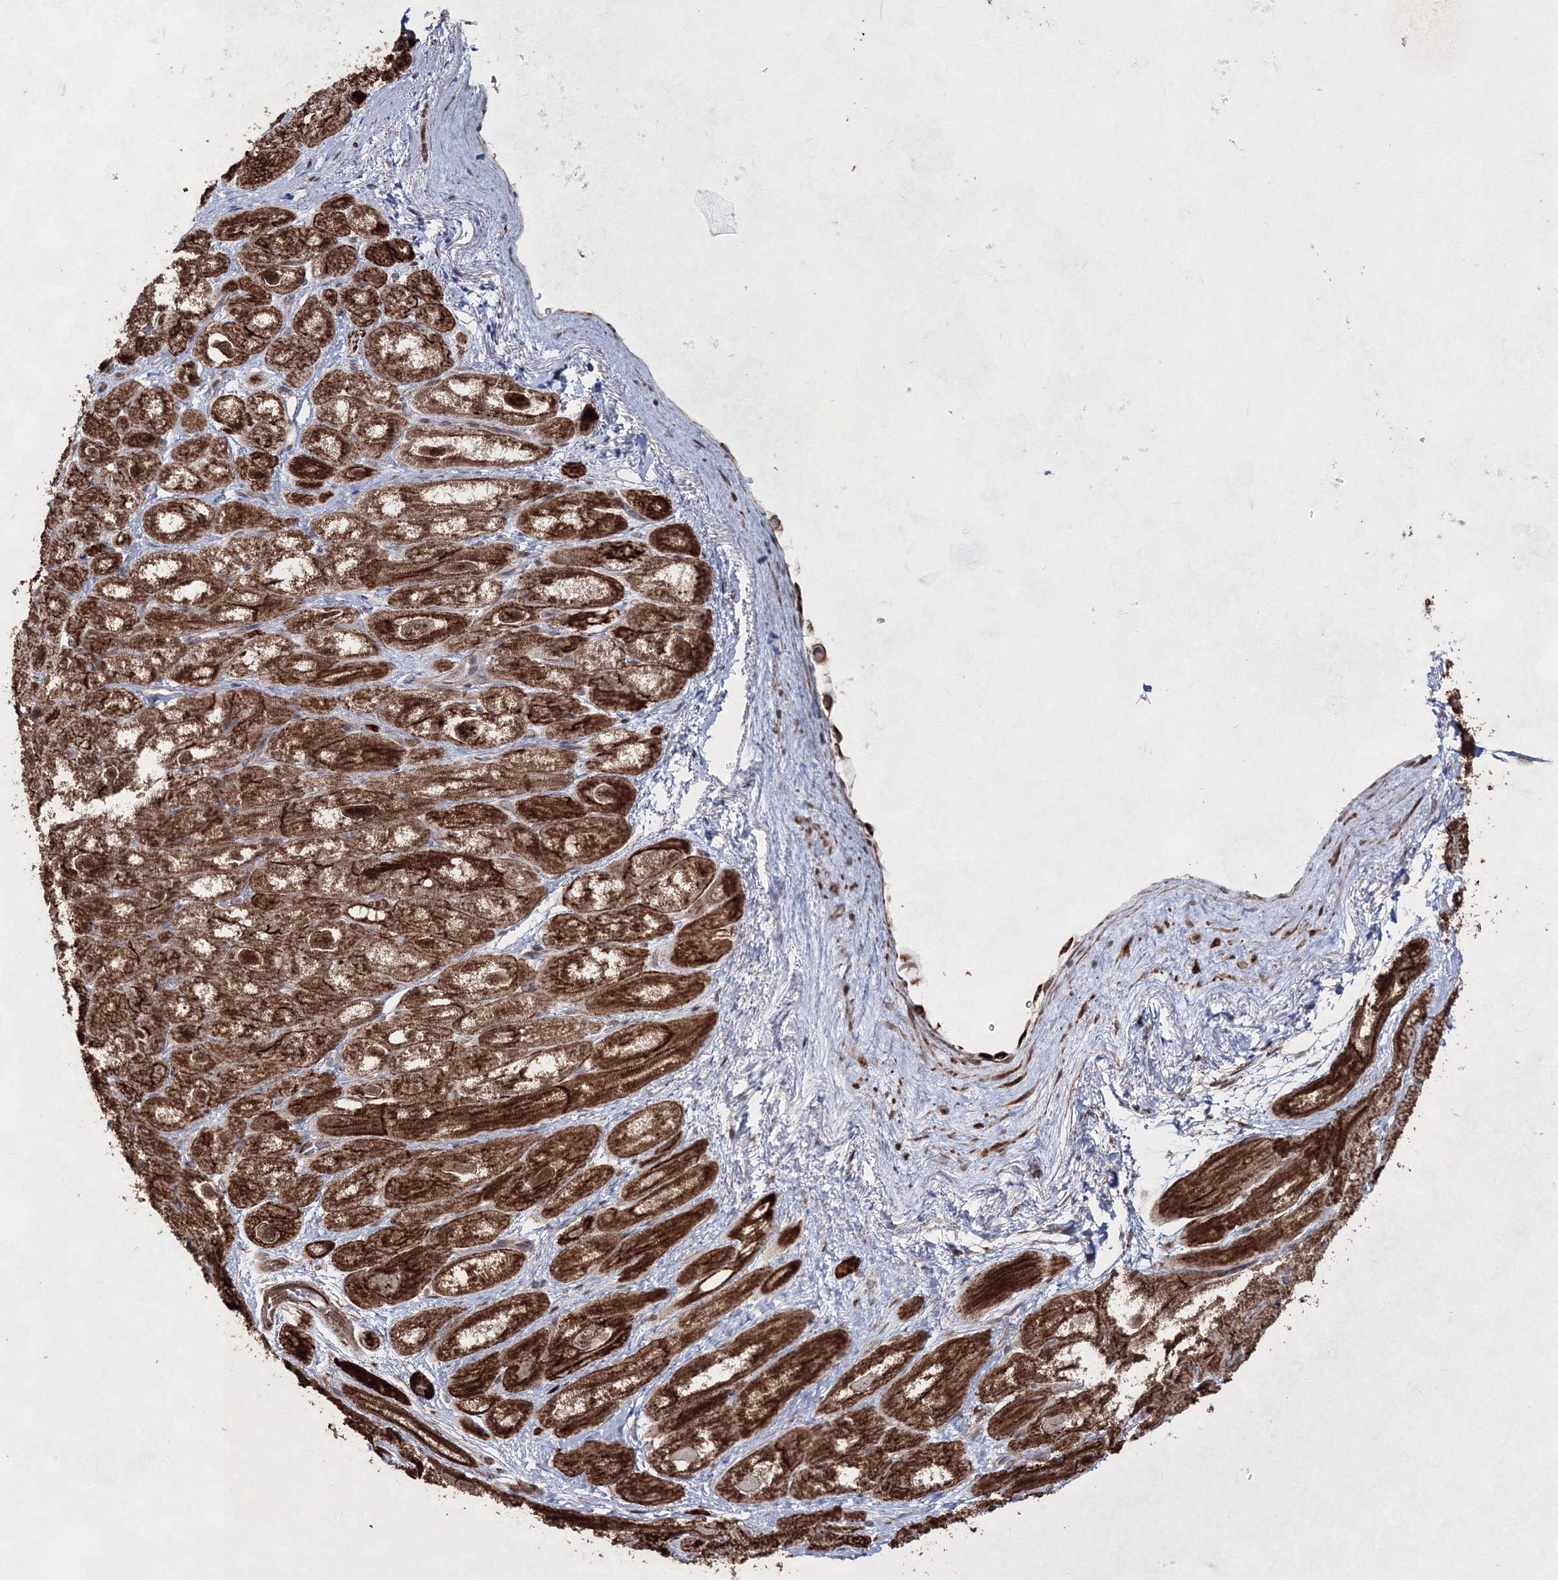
{"staining": {"intensity": "strong", "quantity": ">75%", "location": "cytoplasmic/membranous"}, "tissue": "heart muscle", "cell_type": "Cardiomyocytes", "image_type": "normal", "snomed": [{"axis": "morphology", "description": "Normal tissue, NOS"}, {"axis": "topography", "description": "Heart"}], "caption": "Immunohistochemical staining of benign heart muscle demonstrates strong cytoplasmic/membranous protein positivity in about >75% of cardiomyocytes.", "gene": "SNIP1", "patient": {"sex": "male", "age": 50}}